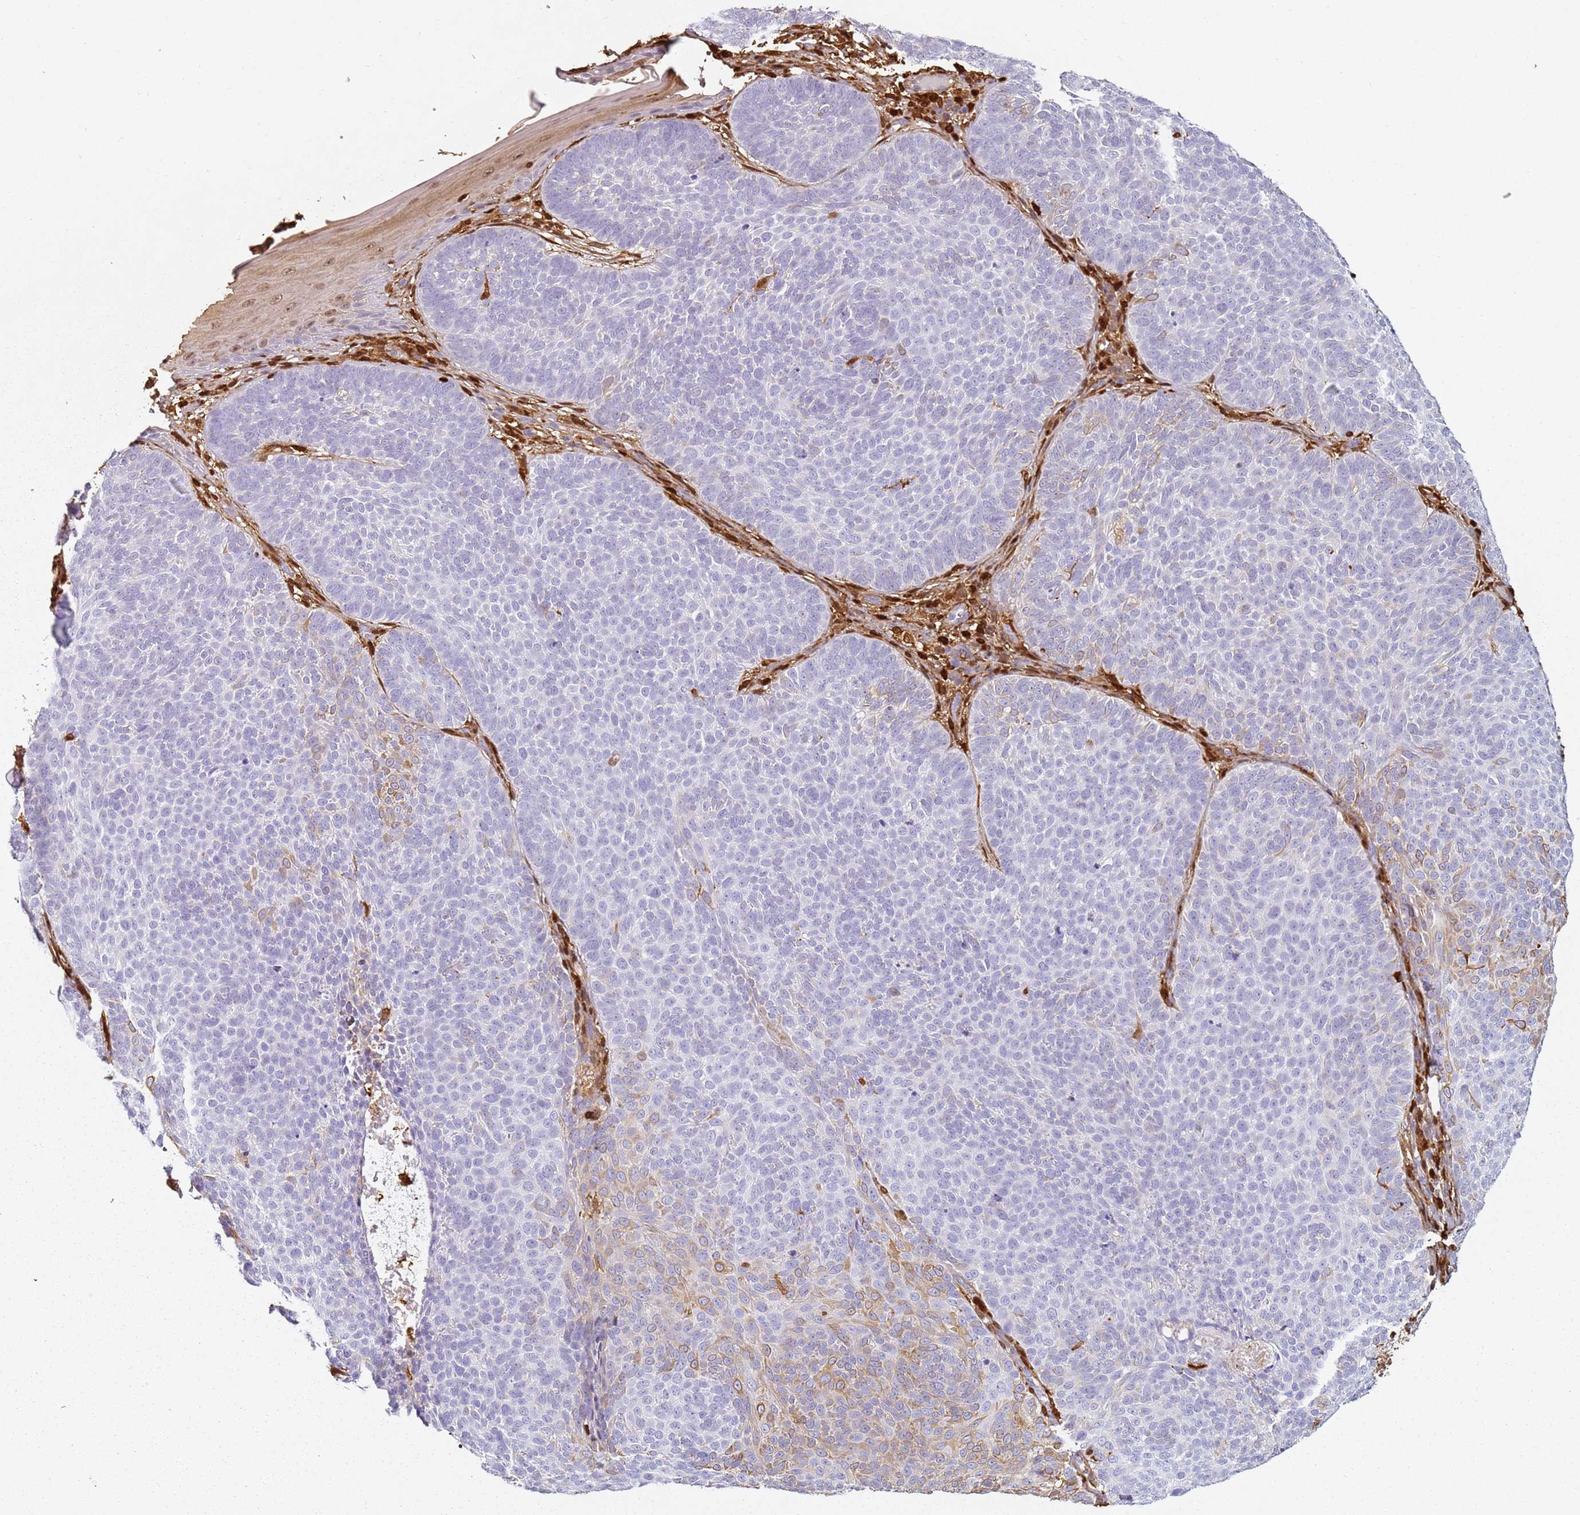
{"staining": {"intensity": "negative", "quantity": "none", "location": "none"}, "tissue": "skin cancer", "cell_type": "Tumor cells", "image_type": "cancer", "snomed": [{"axis": "morphology", "description": "Basal cell carcinoma"}, {"axis": "topography", "description": "Skin"}], "caption": "This is an IHC micrograph of human skin cancer. There is no staining in tumor cells.", "gene": "S100A4", "patient": {"sex": "male", "age": 85}}